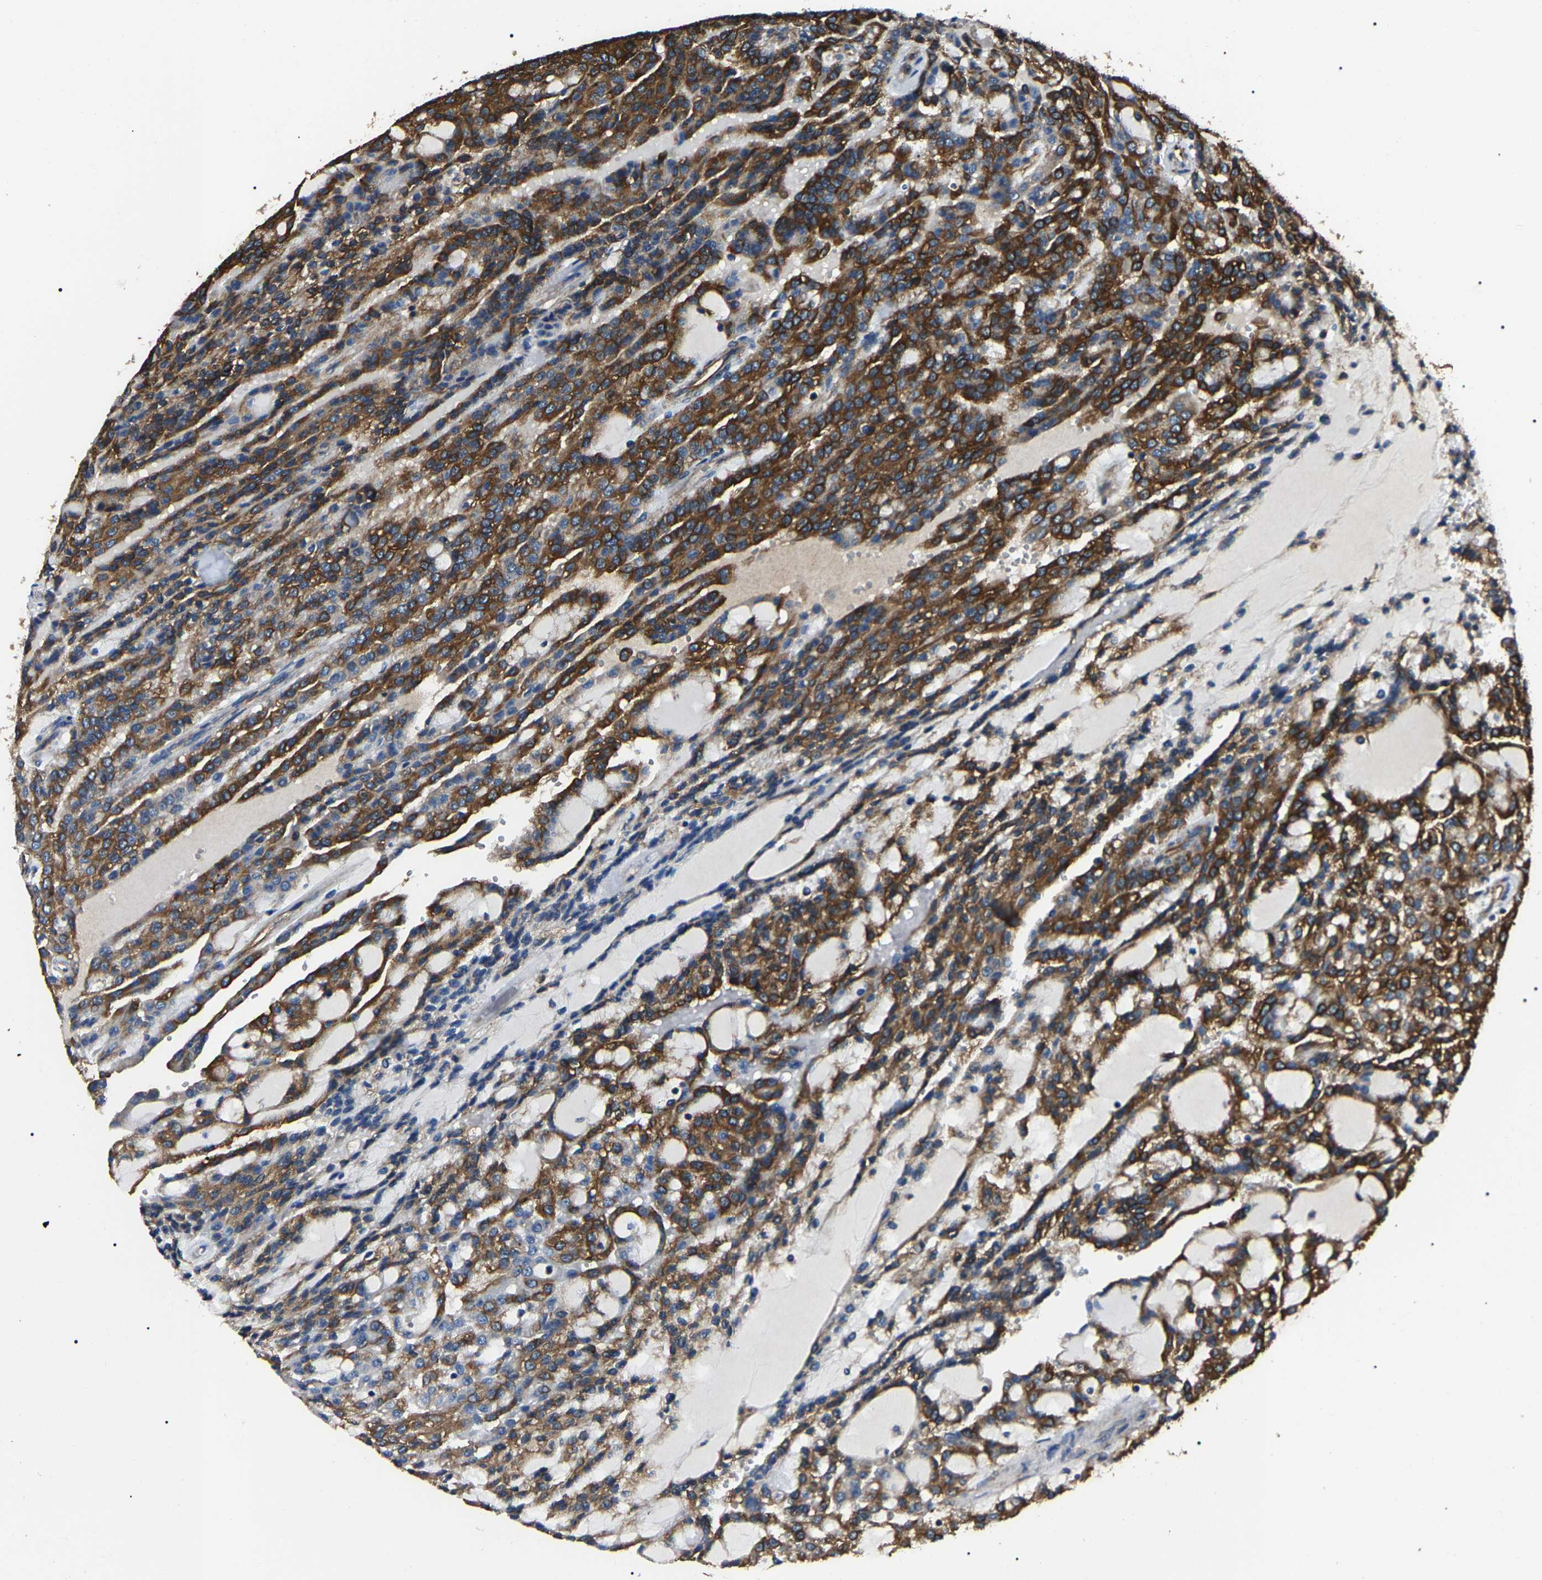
{"staining": {"intensity": "strong", "quantity": ">75%", "location": "cytoplasmic/membranous"}, "tissue": "renal cancer", "cell_type": "Tumor cells", "image_type": "cancer", "snomed": [{"axis": "morphology", "description": "Adenocarcinoma, NOS"}, {"axis": "topography", "description": "Kidney"}], "caption": "DAB (3,3'-diaminobenzidine) immunohistochemical staining of renal cancer (adenocarcinoma) shows strong cytoplasmic/membranous protein positivity in approximately >75% of tumor cells. (DAB IHC with brightfield microscopy, high magnification).", "gene": "HSCB", "patient": {"sex": "male", "age": 63}}